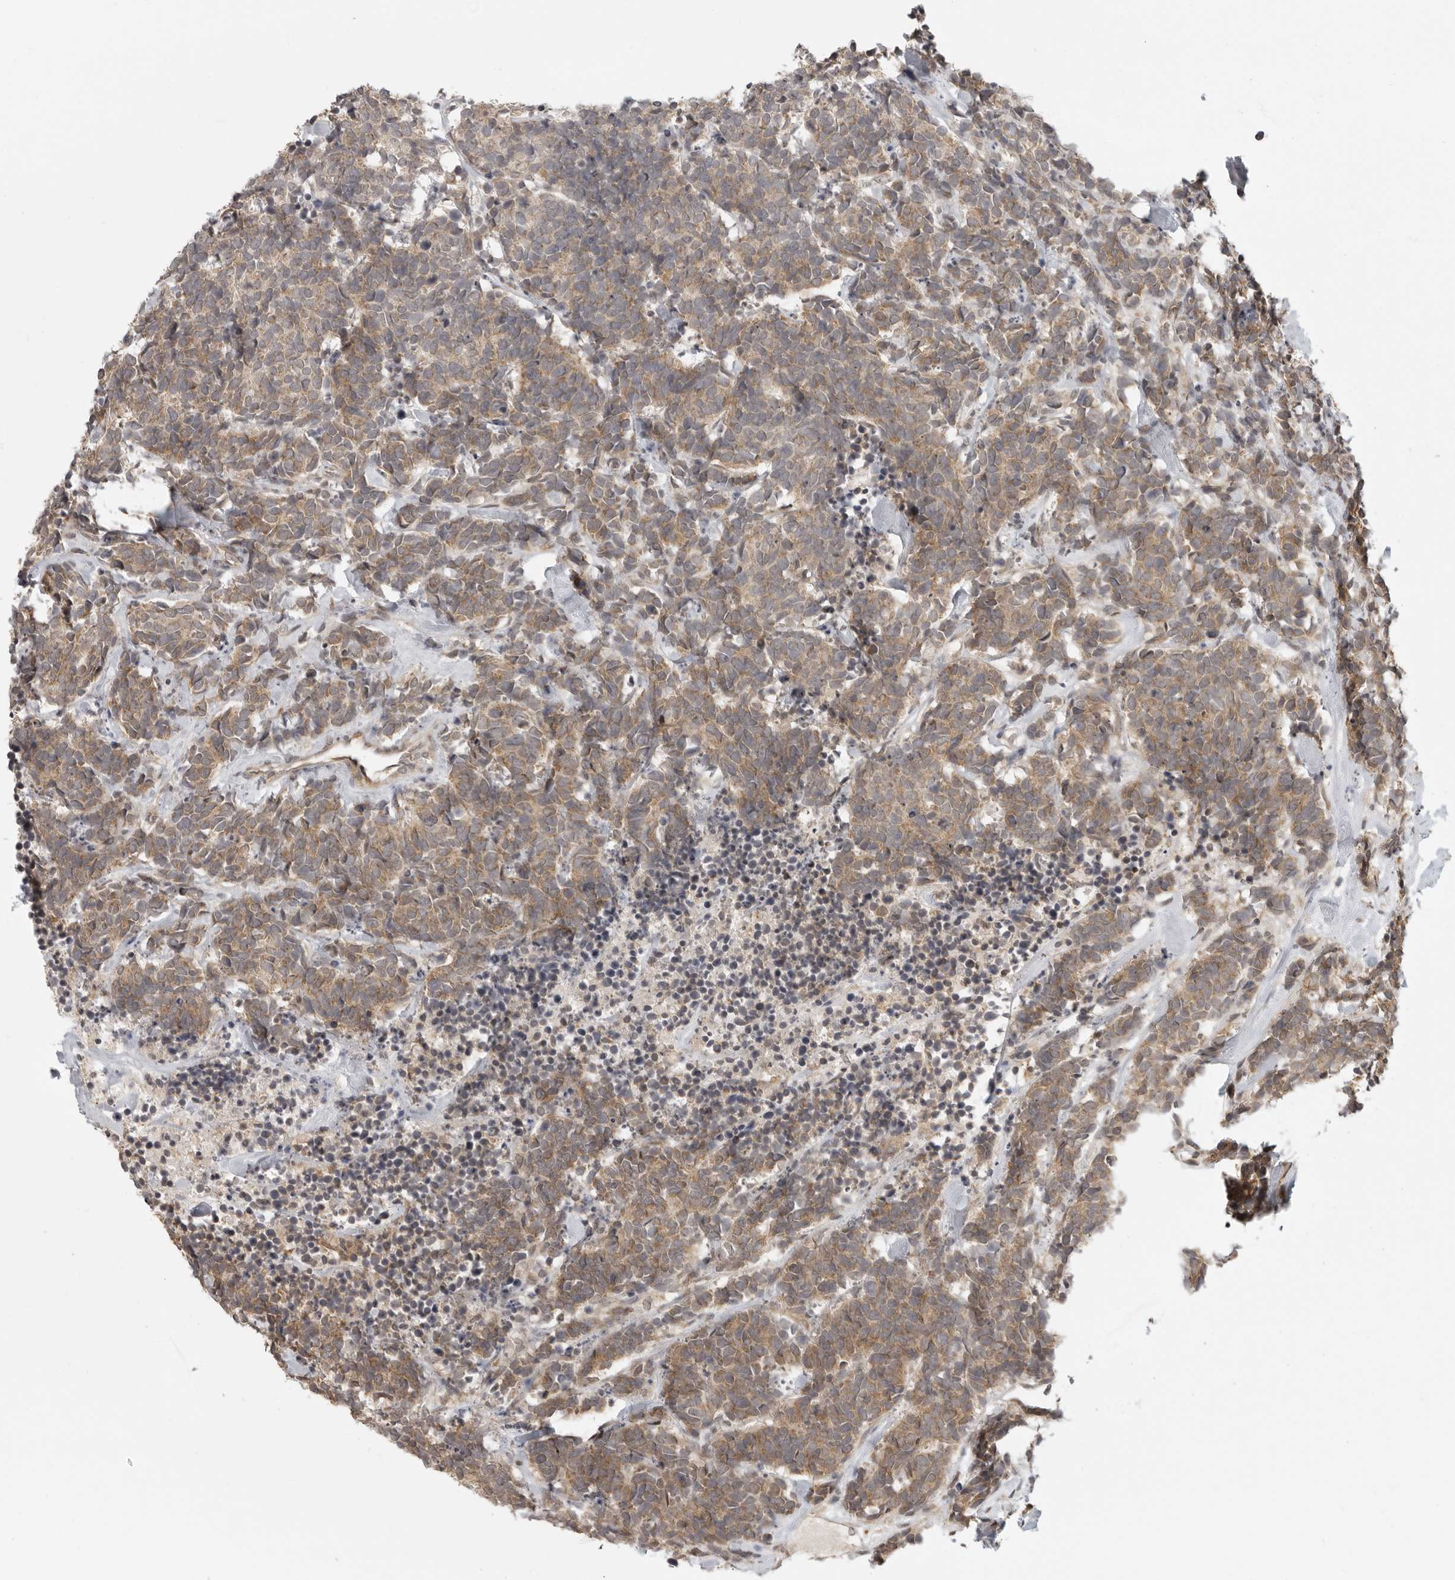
{"staining": {"intensity": "moderate", "quantity": ">75%", "location": "cytoplasmic/membranous"}, "tissue": "carcinoid", "cell_type": "Tumor cells", "image_type": "cancer", "snomed": [{"axis": "morphology", "description": "Carcinoma, NOS"}, {"axis": "morphology", "description": "Carcinoid, malignant, NOS"}, {"axis": "topography", "description": "Urinary bladder"}], "caption": "Immunohistochemical staining of human carcinoma reveals medium levels of moderate cytoplasmic/membranous protein staining in about >75% of tumor cells. Nuclei are stained in blue.", "gene": "PRRC2A", "patient": {"sex": "male", "age": 57}}